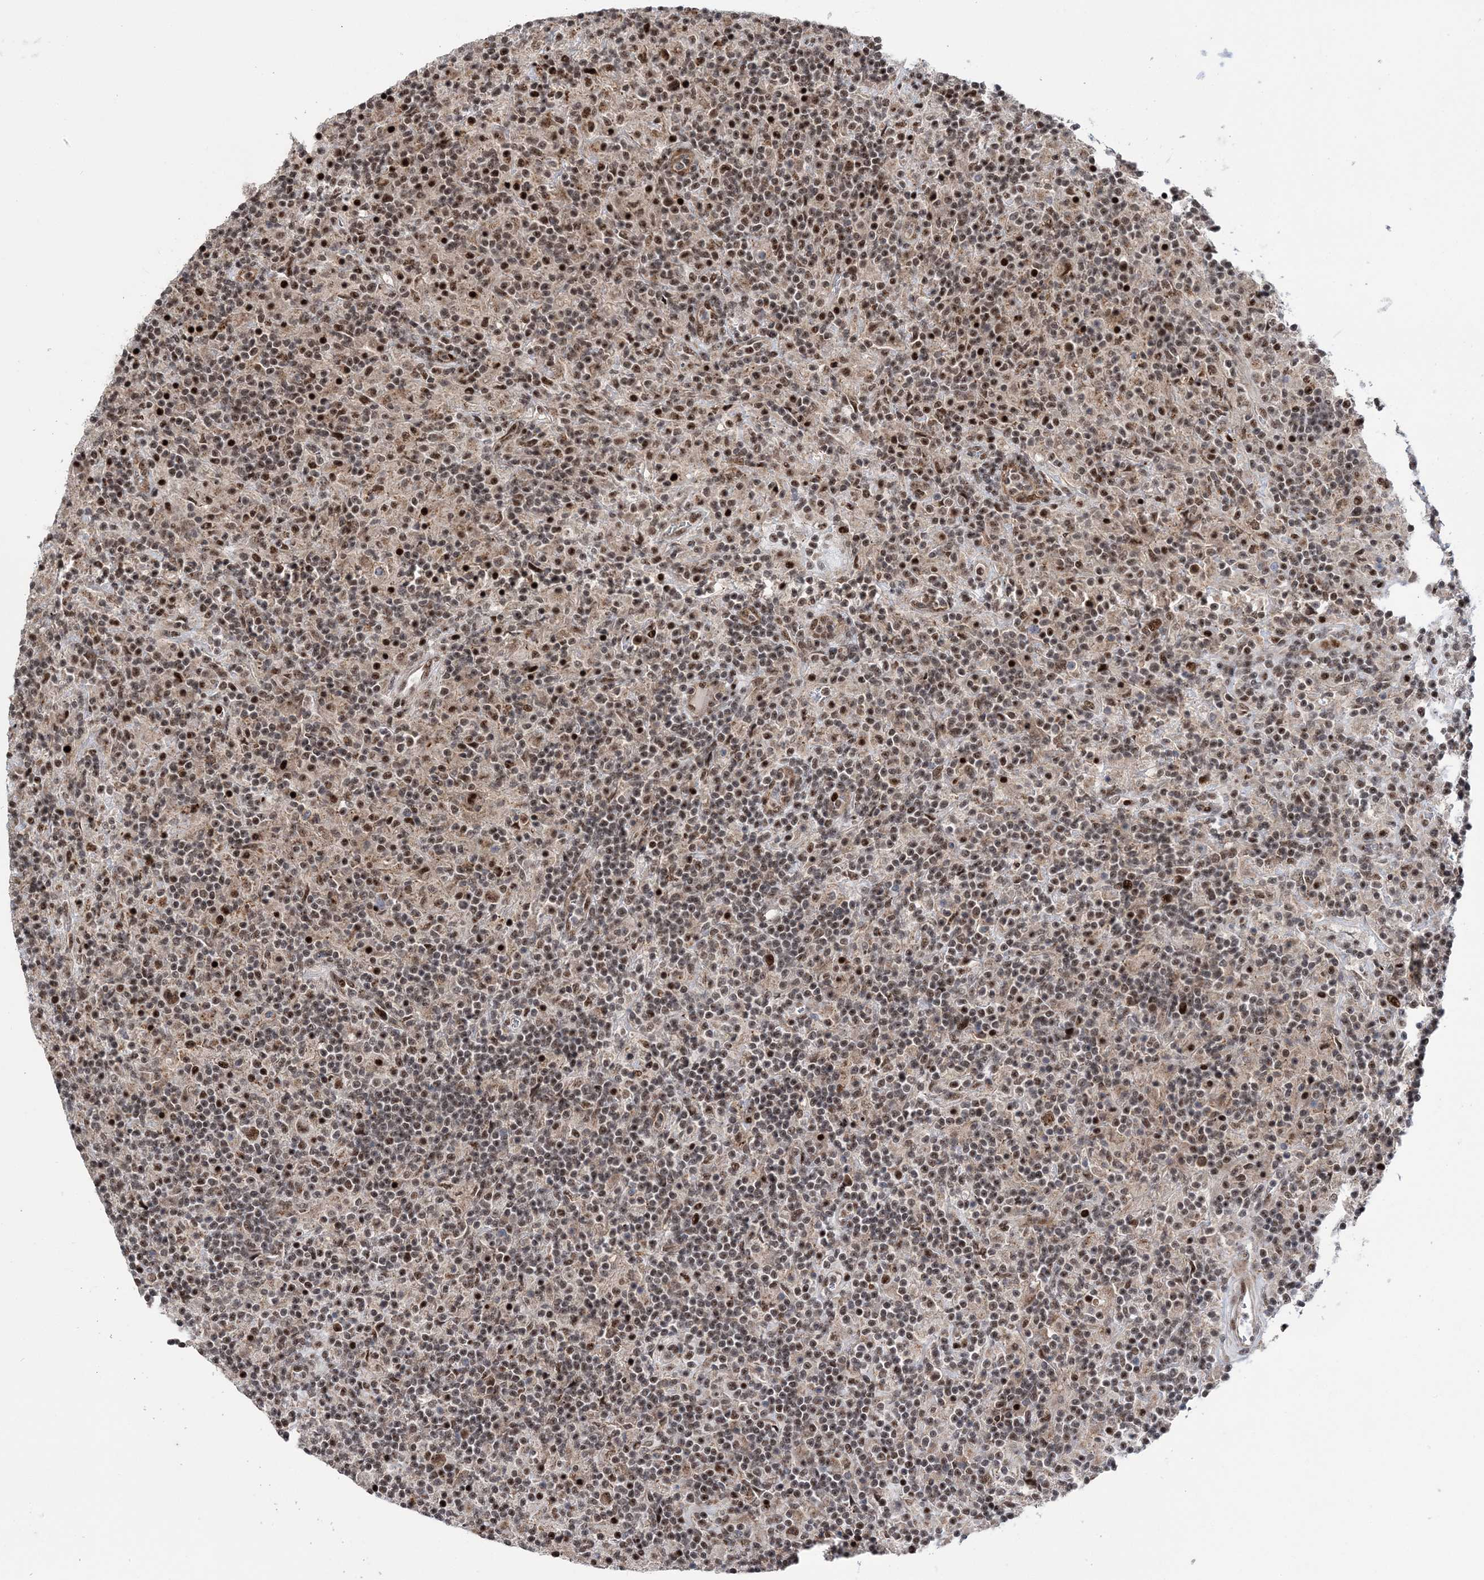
{"staining": {"intensity": "moderate", "quantity": ">75%", "location": "nuclear"}, "tissue": "lymphoma", "cell_type": "Tumor cells", "image_type": "cancer", "snomed": [{"axis": "morphology", "description": "Hodgkin's disease, NOS"}, {"axis": "topography", "description": "Lymph node"}], "caption": "An immunohistochemistry (IHC) histopathology image of neoplastic tissue is shown. Protein staining in brown shows moderate nuclear positivity in Hodgkin's disease within tumor cells. Immunohistochemistry stains the protein of interest in brown and the nuclei are stained blue.", "gene": "TATDN2", "patient": {"sex": "male", "age": 70}}